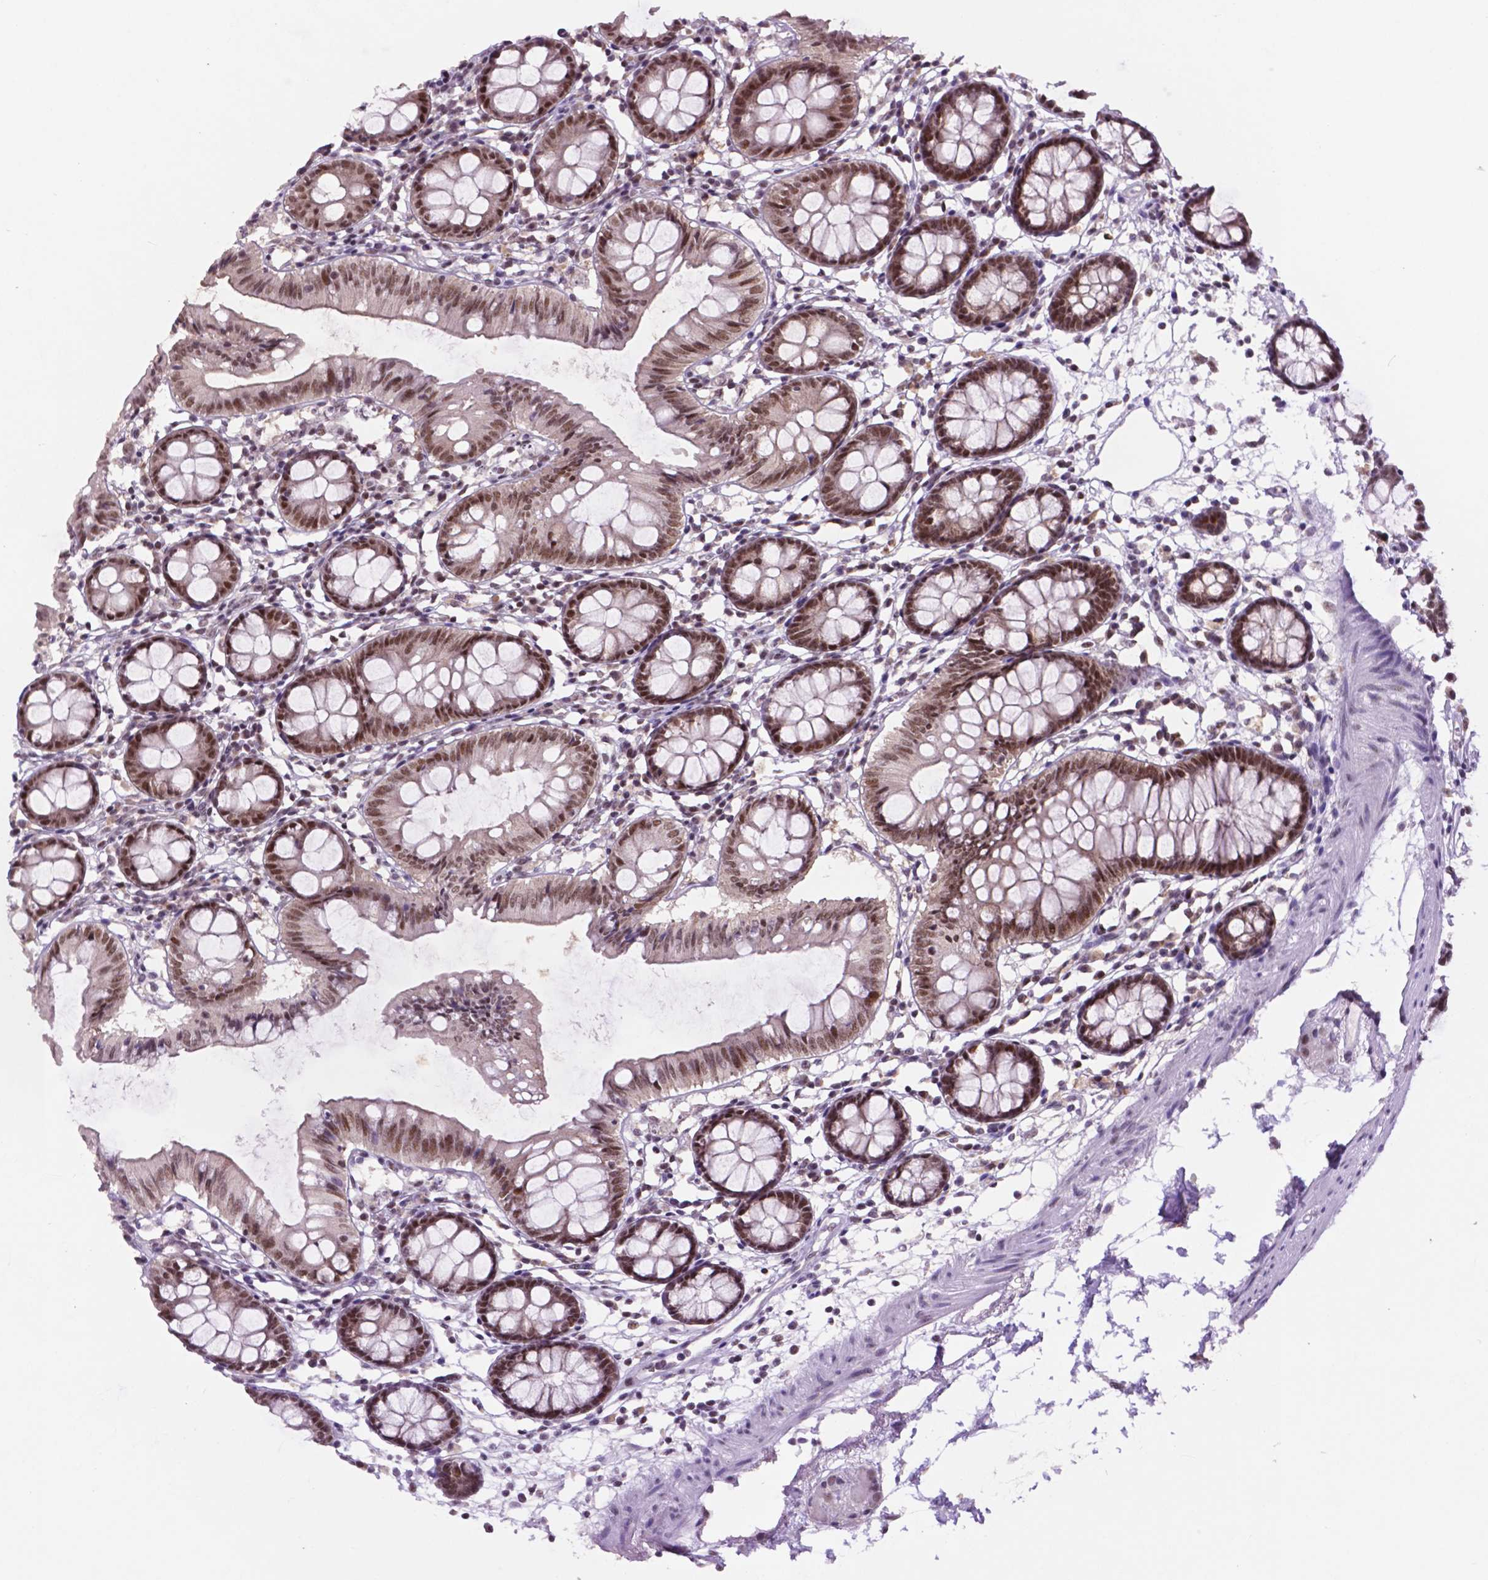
{"staining": {"intensity": "negative", "quantity": "none", "location": "none"}, "tissue": "colon", "cell_type": "Endothelial cells", "image_type": "normal", "snomed": [{"axis": "morphology", "description": "Normal tissue, NOS"}, {"axis": "topography", "description": "Colon"}], "caption": "Endothelial cells show no significant positivity in benign colon.", "gene": "NCOR1", "patient": {"sex": "female", "age": 84}}